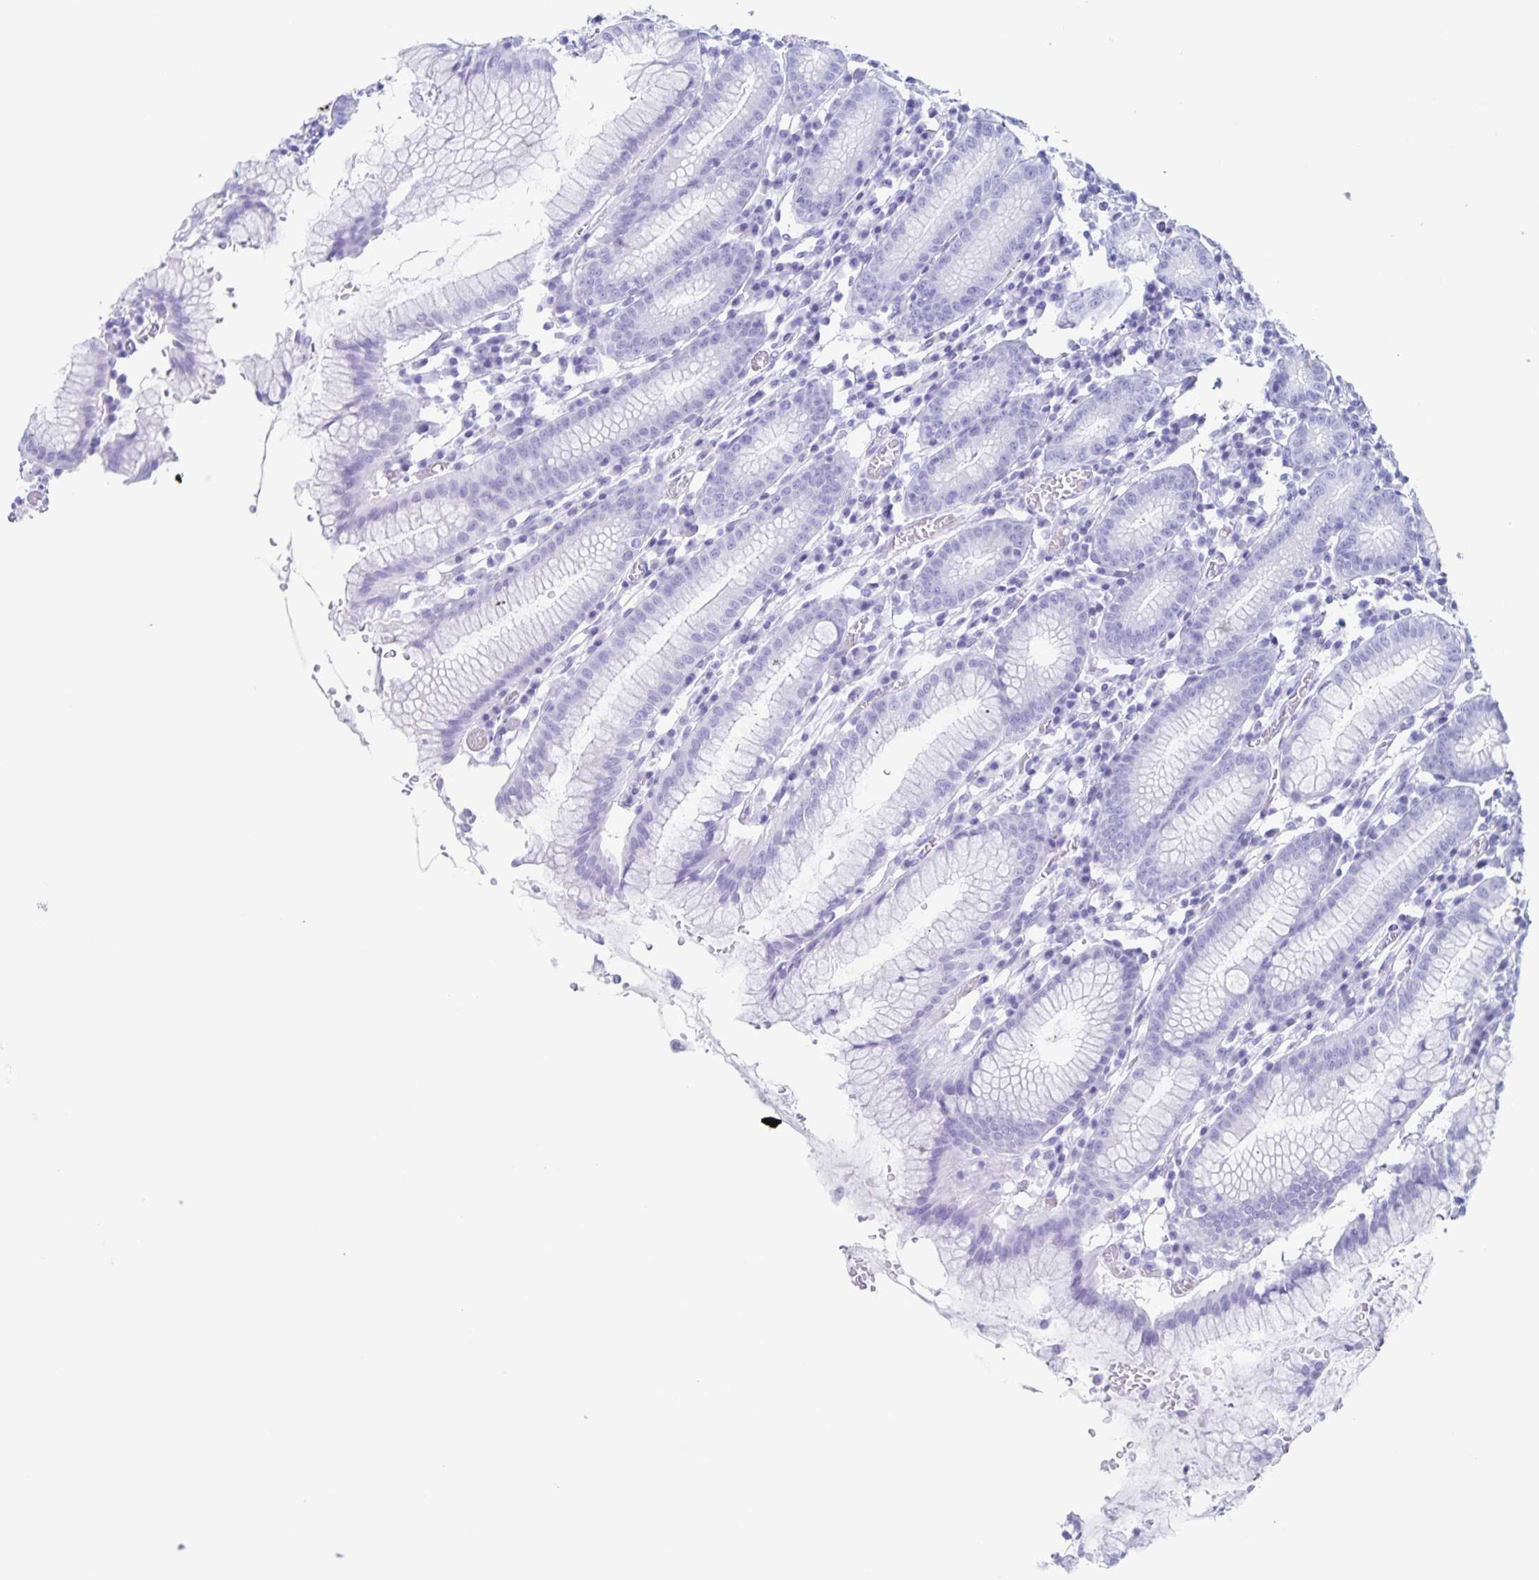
{"staining": {"intensity": "negative", "quantity": "none", "location": "none"}, "tissue": "stomach", "cell_type": "Glandular cells", "image_type": "normal", "snomed": [{"axis": "morphology", "description": "Normal tissue, NOS"}, {"axis": "topography", "description": "Stomach"}], "caption": "This is an immunohistochemistry (IHC) micrograph of unremarkable human stomach. There is no positivity in glandular cells.", "gene": "C12orf56", "patient": {"sex": "male", "age": 55}}